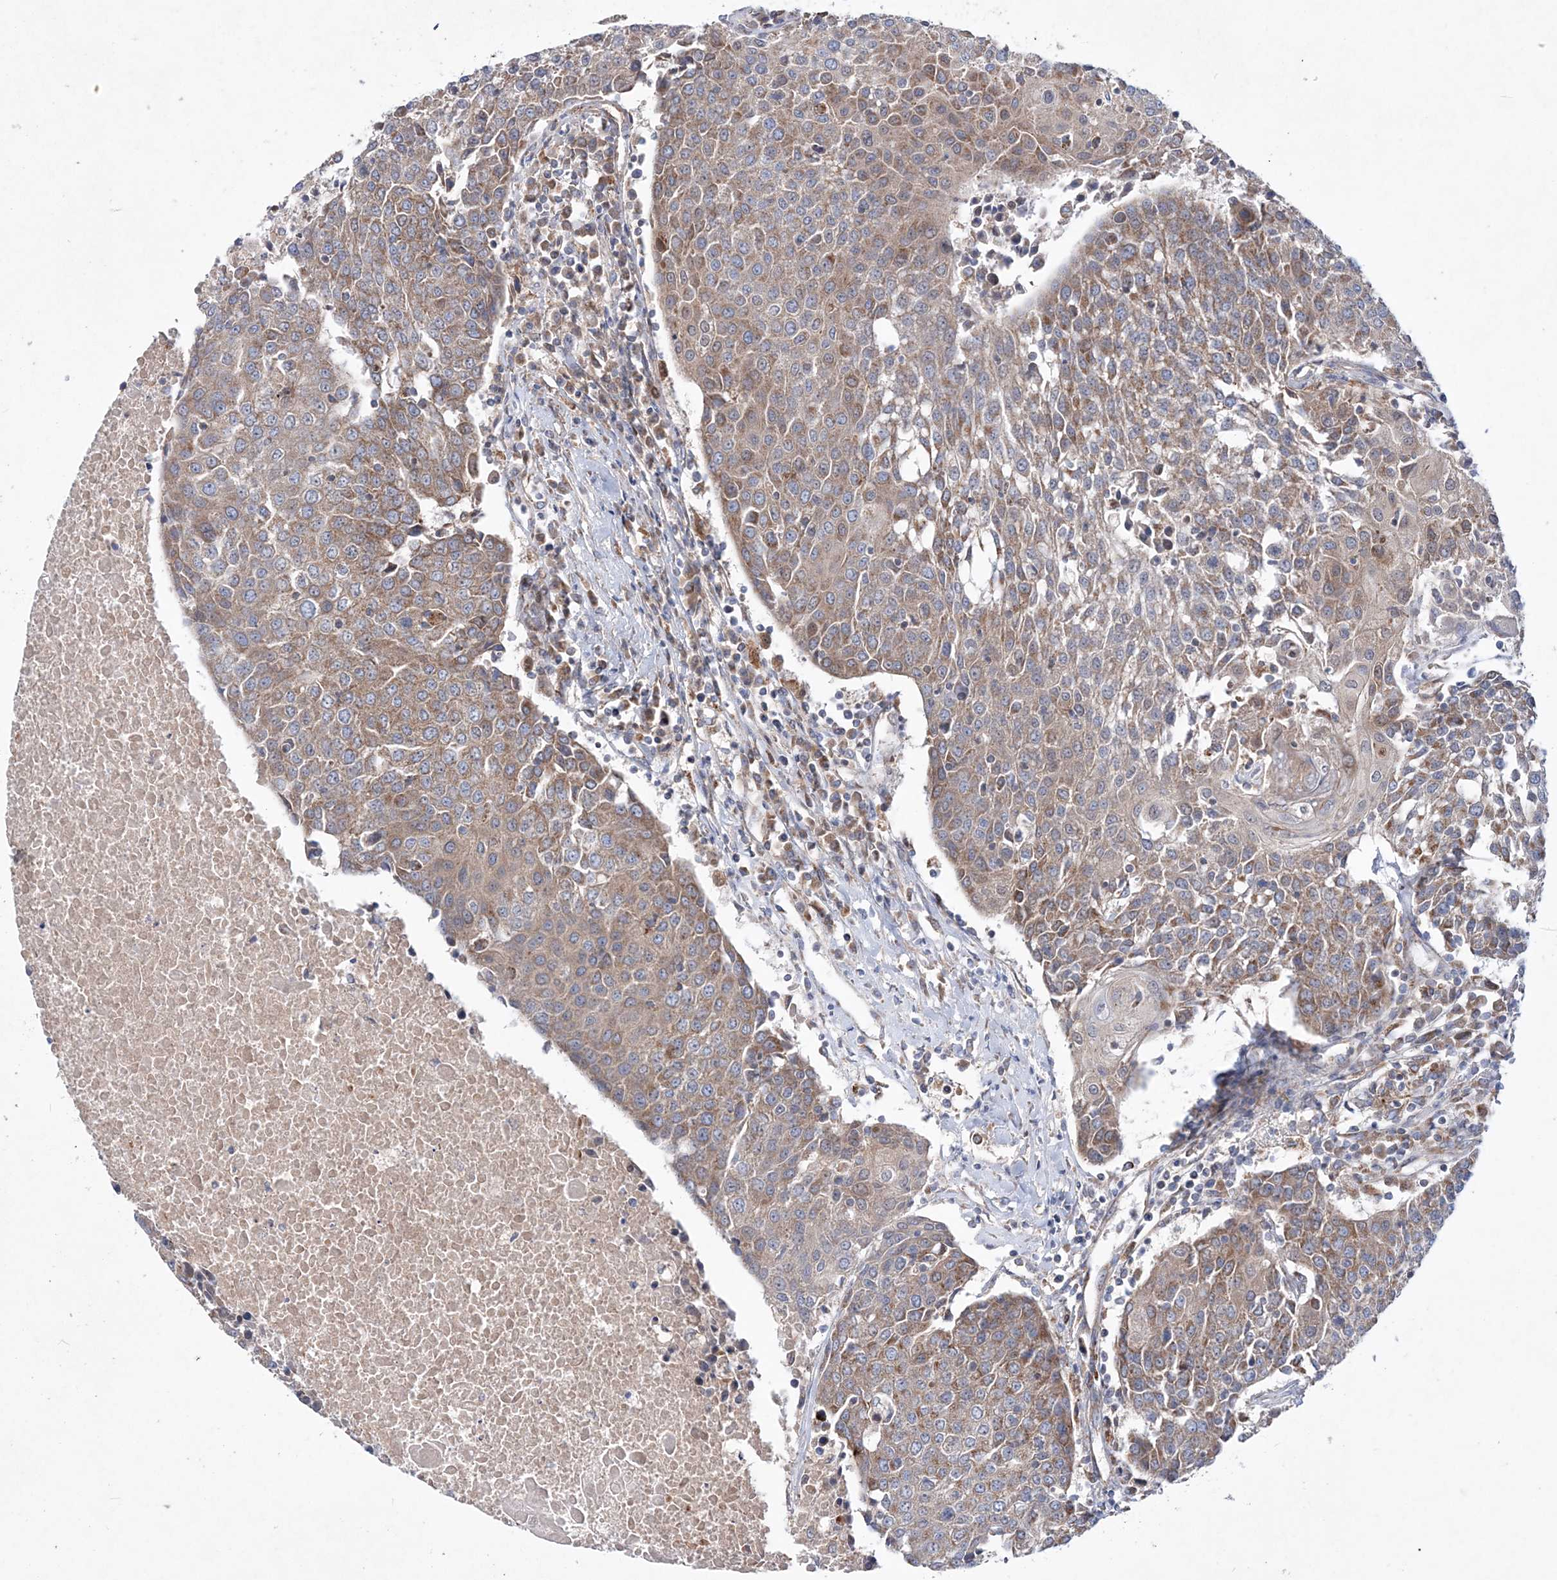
{"staining": {"intensity": "moderate", "quantity": ">75%", "location": "cytoplasmic/membranous"}, "tissue": "urothelial cancer", "cell_type": "Tumor cells", "image_type": "cancer", "snomed": [{"axis": "morphology", "description": "Urothelial carcinoma, High grade"}, {"axis": "topography", "description": "Urinary bladder"}], "caption": "Protein expression analysis of urothelial cancer displays moderate cytoplasmic/membranous positivity in about >75% of tumor cells. The protein is stained brown, and the nuclei are stained in blue (DAB (3,3'-diaminobenzidine) IHC with brightfield microscopy, high magnification).", "gene": "NGLY1", "patient": {"sex": "female", "age": 85}}